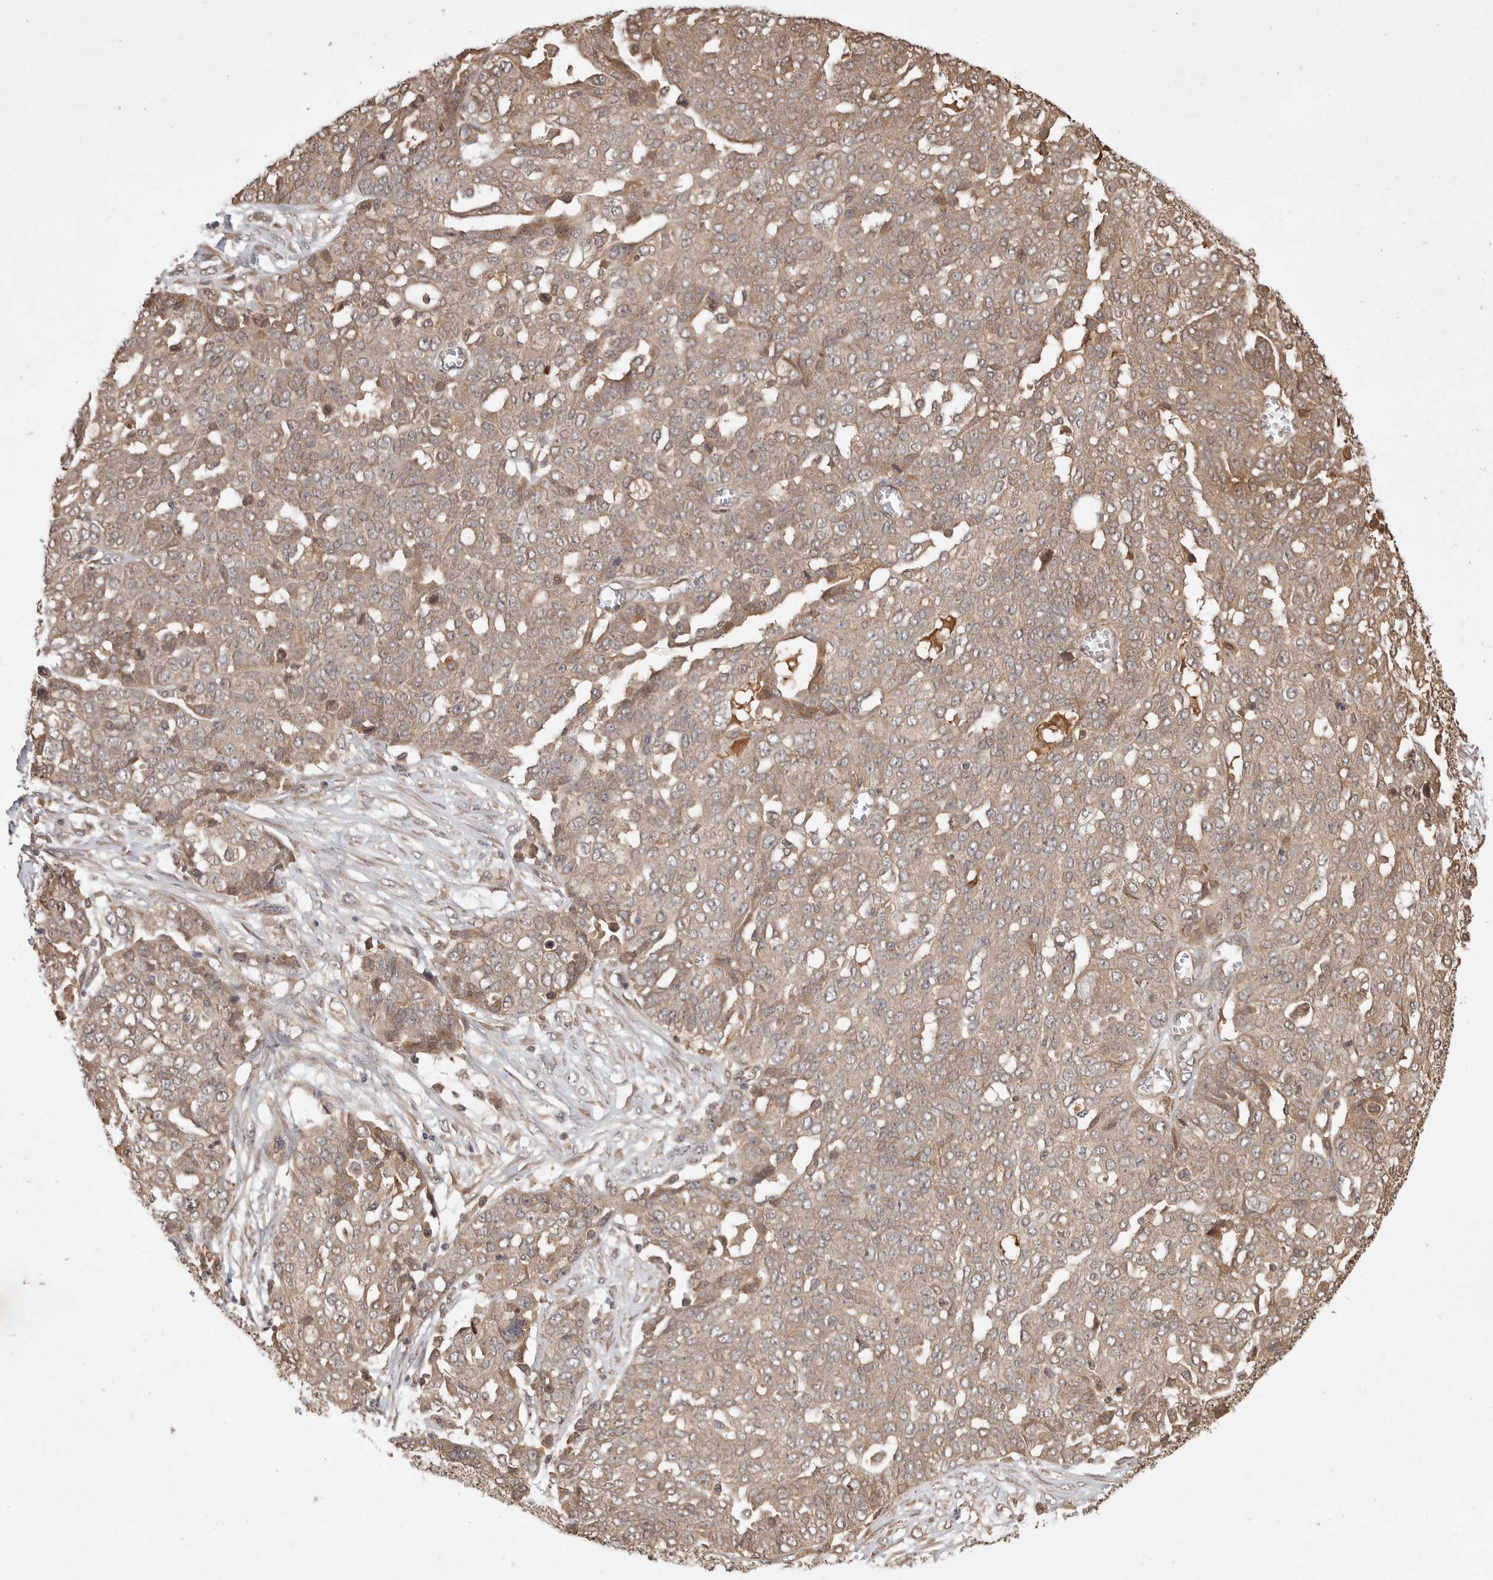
{"staining": {"intensity": "weak", "quantity": ">75%", "location": "cytoplasmic/membranous"}, "tissue": "ovarian cancer", "cell_type": "Tumor cells", "image_type": "cancer", "snomed": [{"axis": "morphology", "description": "Cystadenocarcinoma, serous, NOS"}, {"axis": "topography", "description": "Soft tissue"}, {"axis": "topography", "description": "Ovary"}], "caption": "IHC of ovarian cancer demonstrates low levels of weak cytoplasmic/membranous staining in approximately >75% of tumor cells. The staining was performed using DAB (3,3'-diaminobenzidine) to visualize the protein expression in brown, while the nuclei were stained in blue with hematoxylin (Magnification: 20x).", "gene": "PRMT3", "patient": {"sex": "female", "age": 57}}